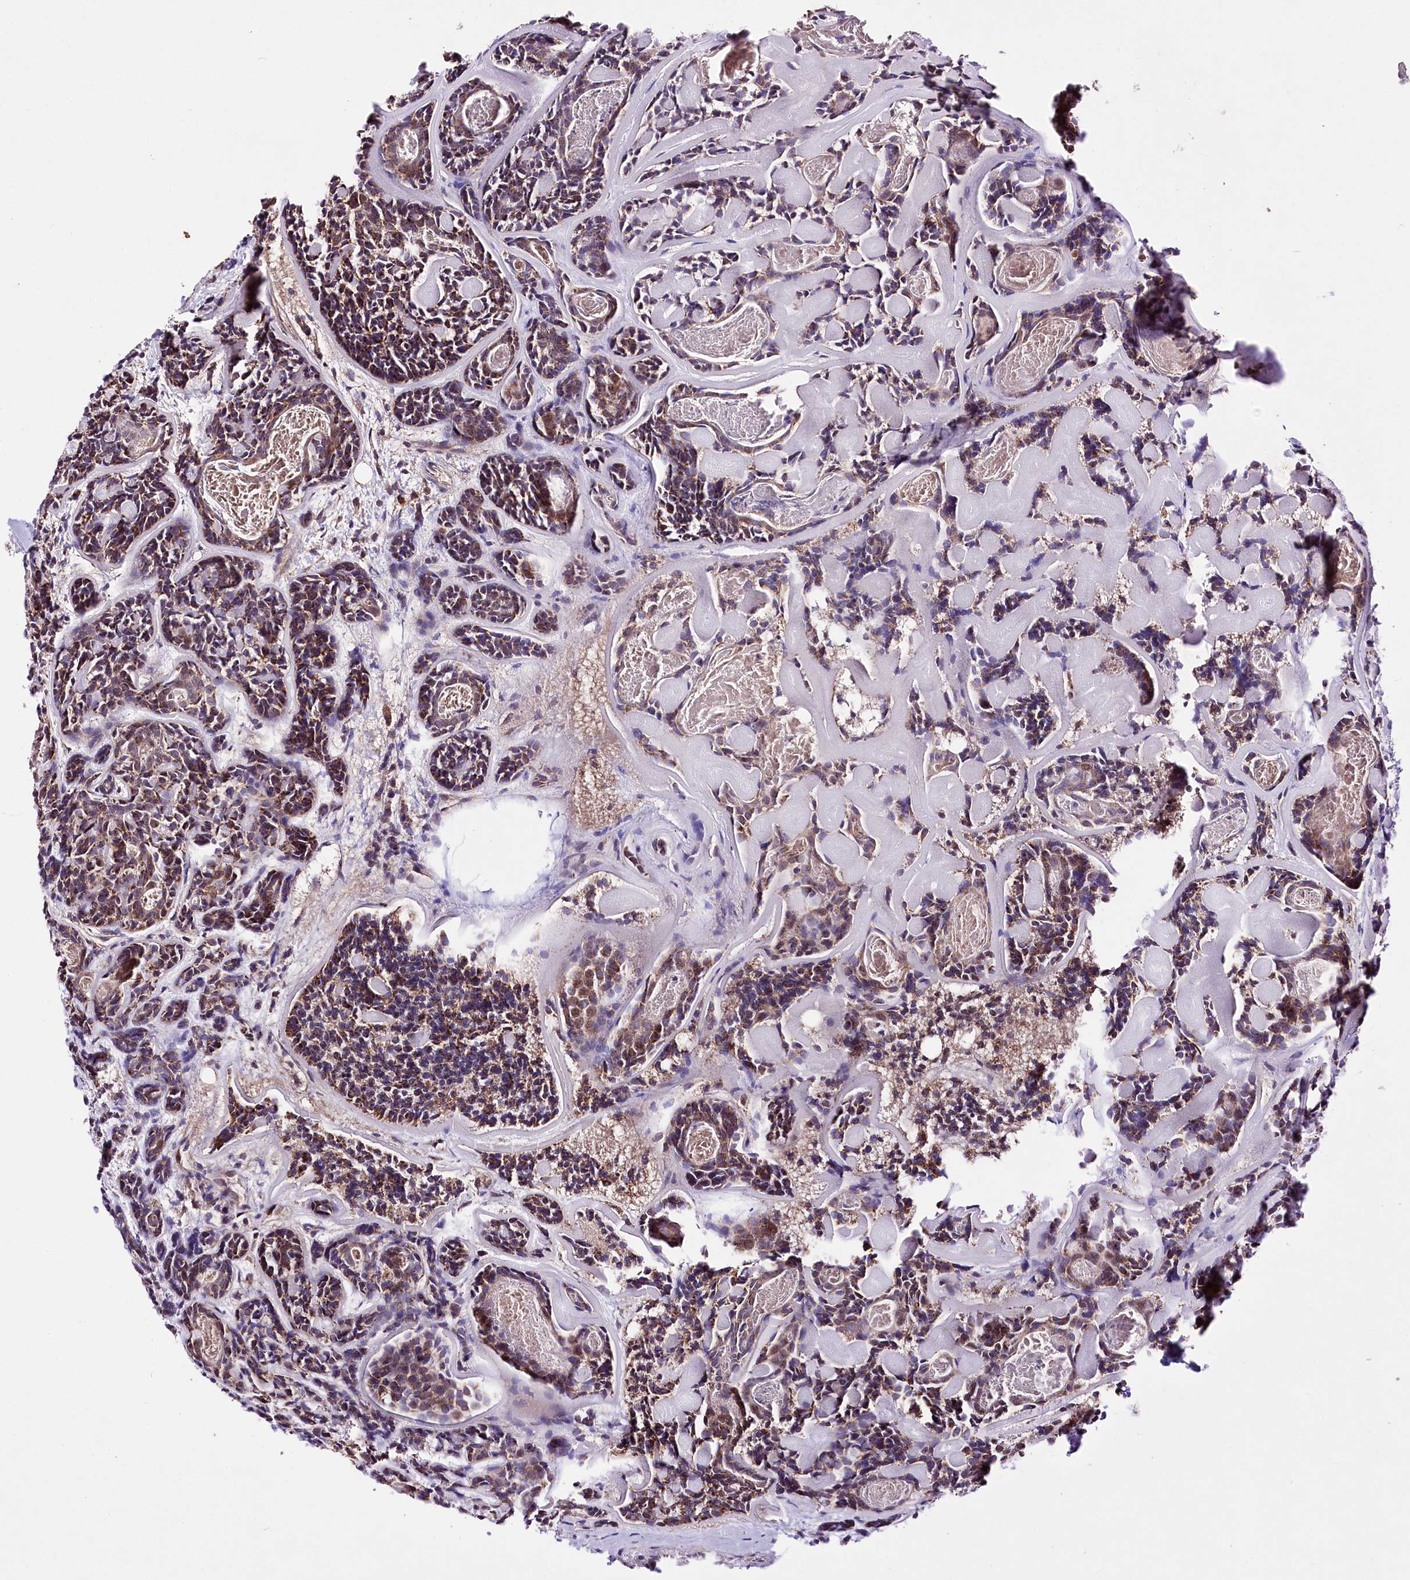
{"staining": {"intensity": "moderate", "quantity": ">75%", "location": "cytoplasmic/membranous"}, "tissue": "head and neck cancer", "cell_type": "Tumor cells", "image_type": "cancer", "snomed": [{"axis": "morphology", "description": "Adenocarcinoma, NOS"}, {"axis": "topography", "description": "Salivary gland"}, {"axis": "topography", "description": "Head-Neck"}], "caption": "Tumor cells reveal medium levels of moderate cytoplasmic/membranous positivity in about >75% of cells in human head and neck cancer.", "gene": "ATE1", "patient": {"sex": "female", "age": 63}}